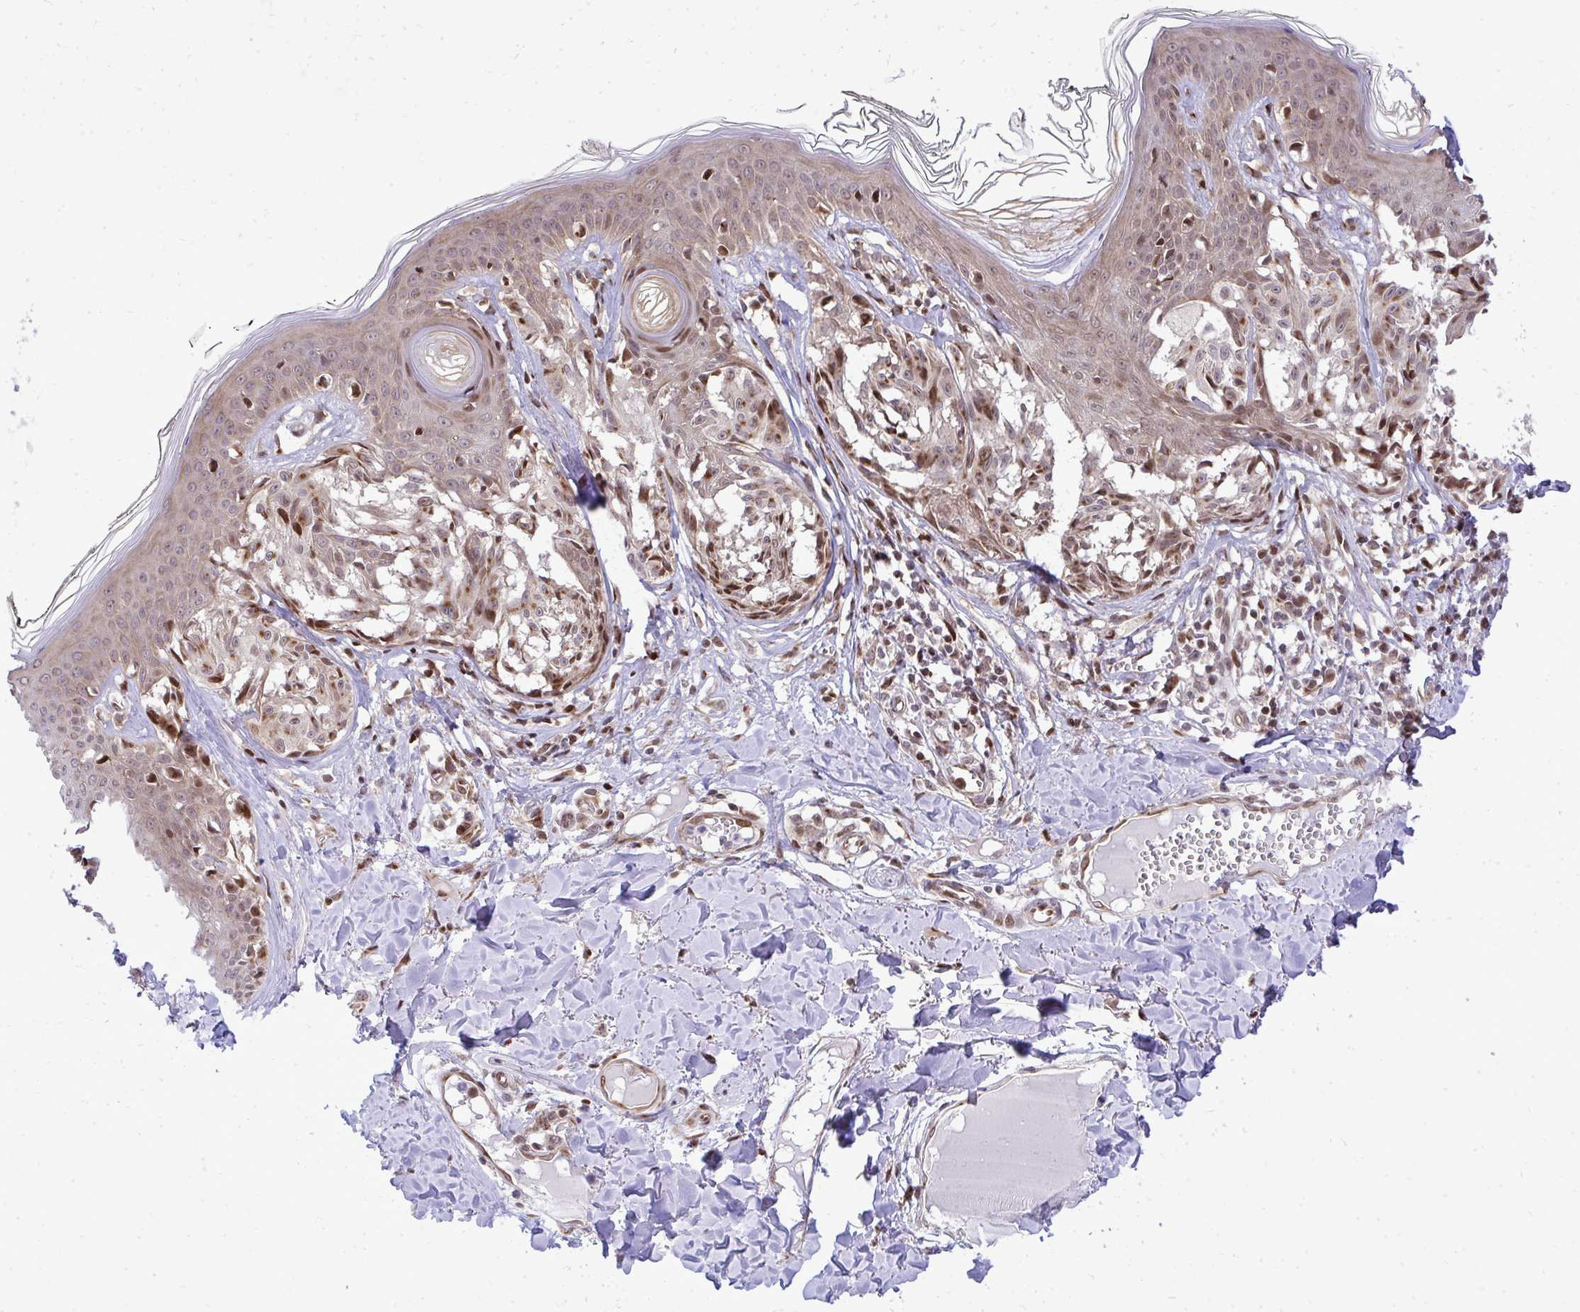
{"staining": {"intensity": "moderate", "quantity": "25%-75%", "location": "cytoplasmic/membranous,nuclear"}, "tissue": "melanoma", "cell_type": "Tumor cells", "image_type": "cancer", "snomed": [{"axis": "morphology", "description": "Malignant melanoma, NOS"}, {"axis": "topography", "description": "Skin"}], "caption": "Approximately 25%-75% of tumor cells in malignant melanoma reveal moderate cytoplasmic/membranous and nuclear protein staining as visualized by brown immunohistochemical staining.", "gene": "PIGY", "patient": {"sex": "female", "age": 43}}